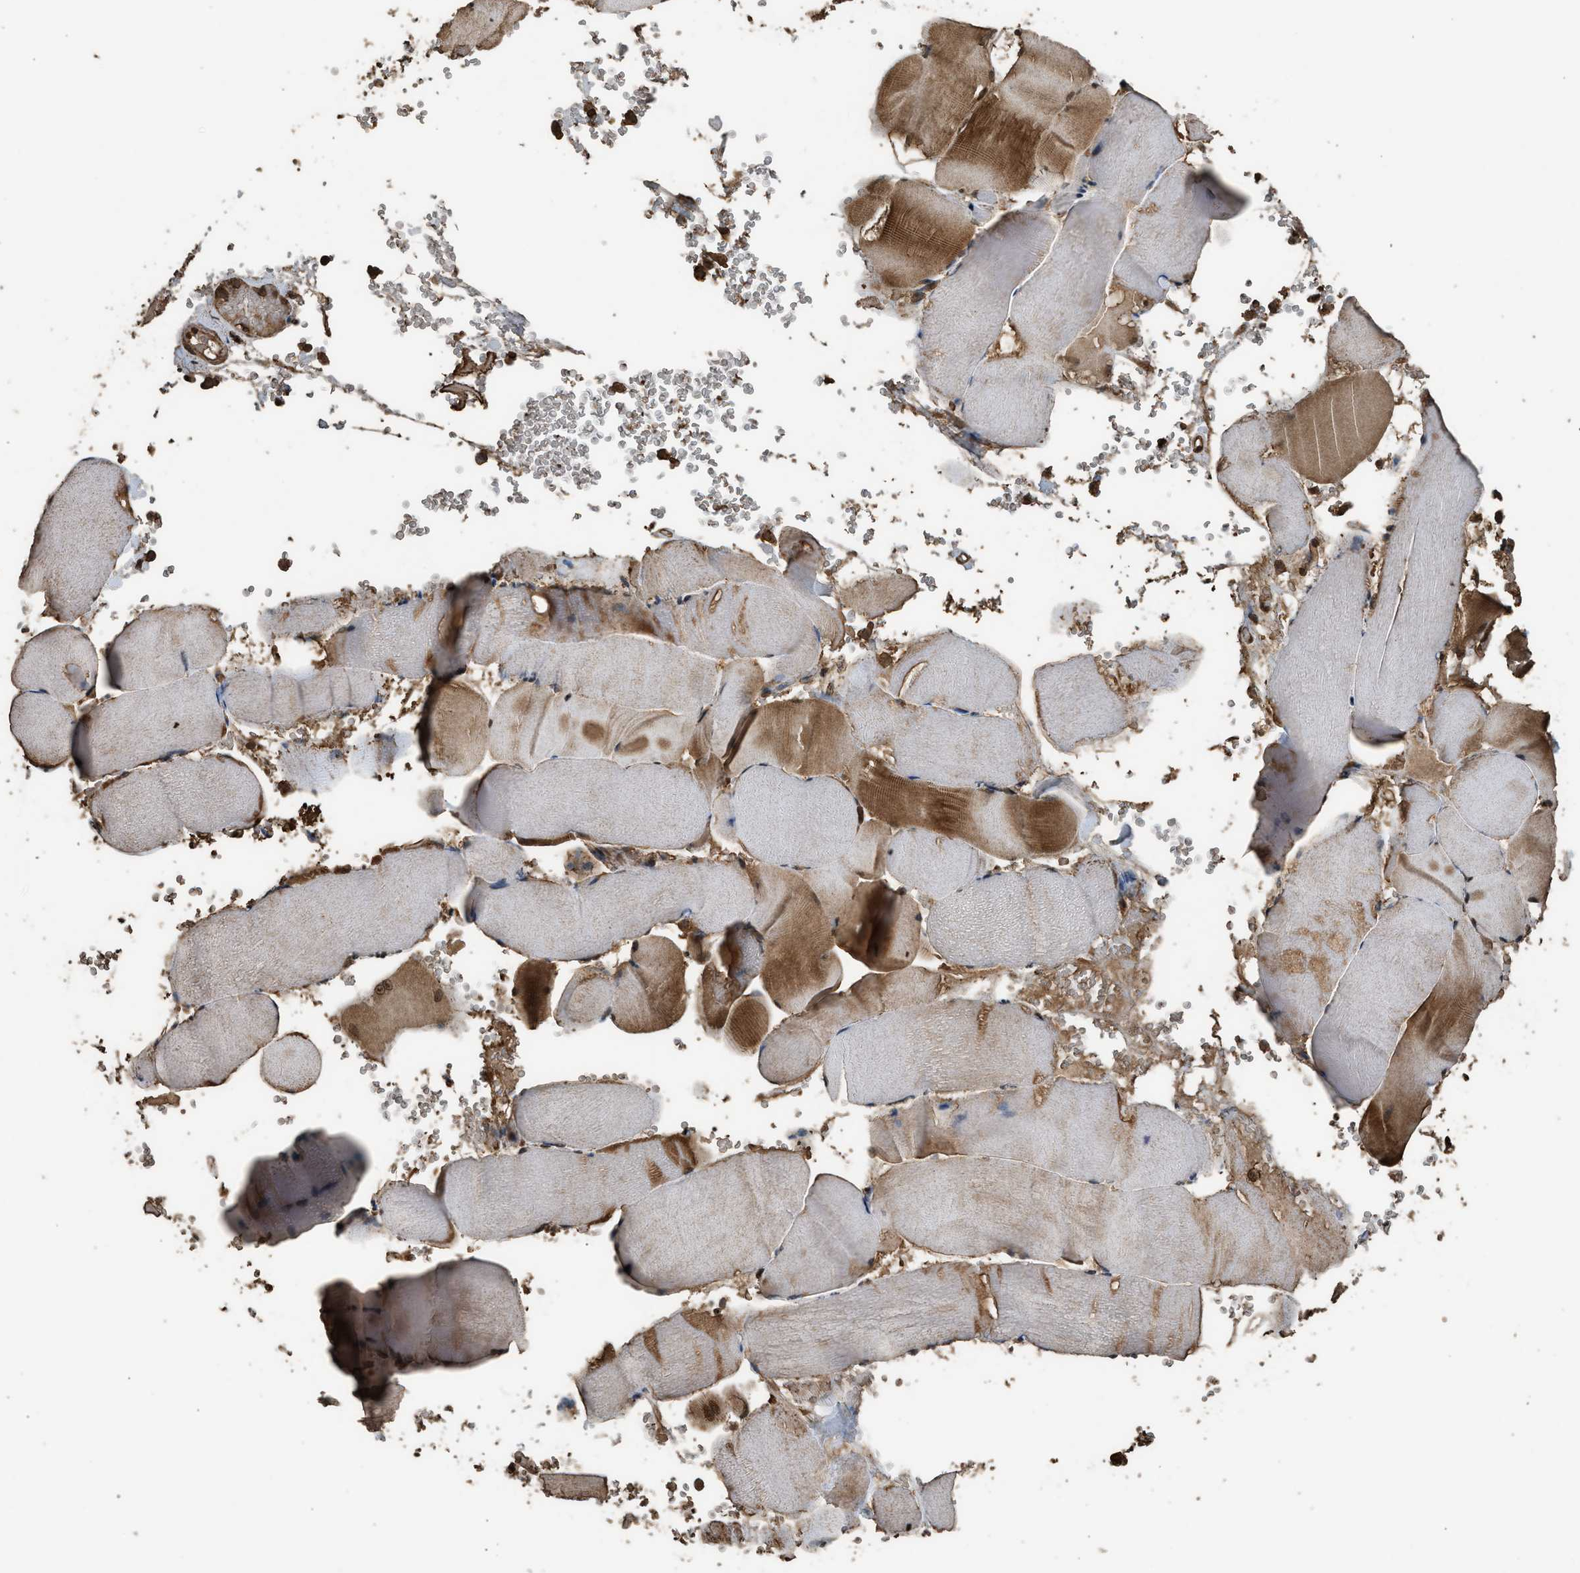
{"staining": {"intensity": "moderate", "quantity": ">75%", "location": "cytoplasmic/membranous"}, "tissue": "skeletal muscle", "cell_type": "Myocytes", "image_type": "normal", "snomed": [{"axis": "morphology", "description": "Normal tissue, NOS"}, {"axis": "topography", "description": "Skeletal muscle"}], "caption": "High-power microscopy captured an immunohistochemistry photomicrograph of benign skeletal muscle, revealing moderate cytoplasmic/membranous staining in about >75% of myocytes.", "gene": "MYBL2", "patient": {"sex": "male", "age": 62}}